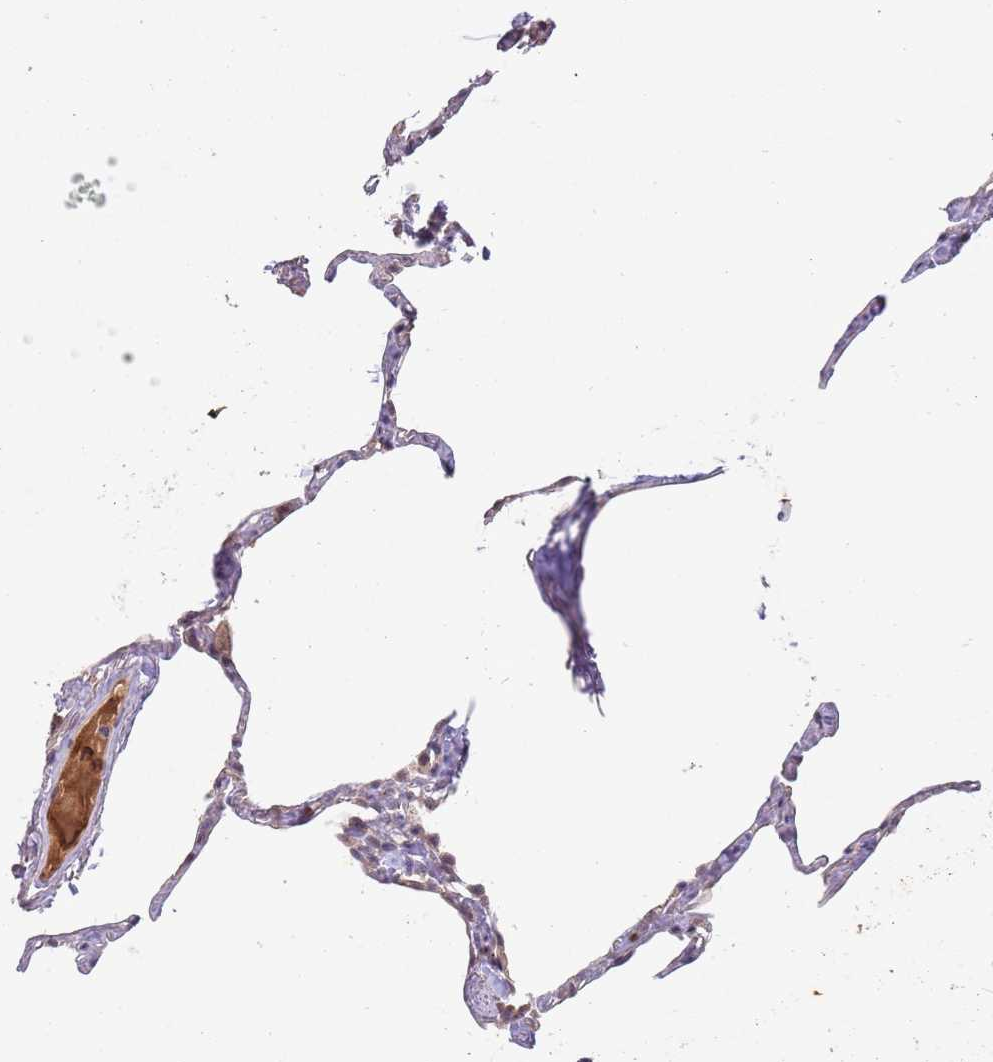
{"staining": {"intensity": "weak", "quantity": "25%-75%", "location": "cytoplasmic/membranous"}, "tissue": "lung", "cell_type": "Alveolar cells", "image_type": "normal", "snomed": [{"axis": "morphology", "description": "Normal tissue, NOS"}, {"axis": "topography", "description": "Lung"}], "caption": "A histopathology image of human lung stained for a protein reveals weak cytoplasmic/membranous brown staining in alveolar cells. (Stains: DAB (3,3'-diaminobenzidine) in brown, nuclei in blue, Microscopy: brightfield microscopy at high magnification).", "gene": "NBPF4", "patient": {"sex": "male", "age": 65}}